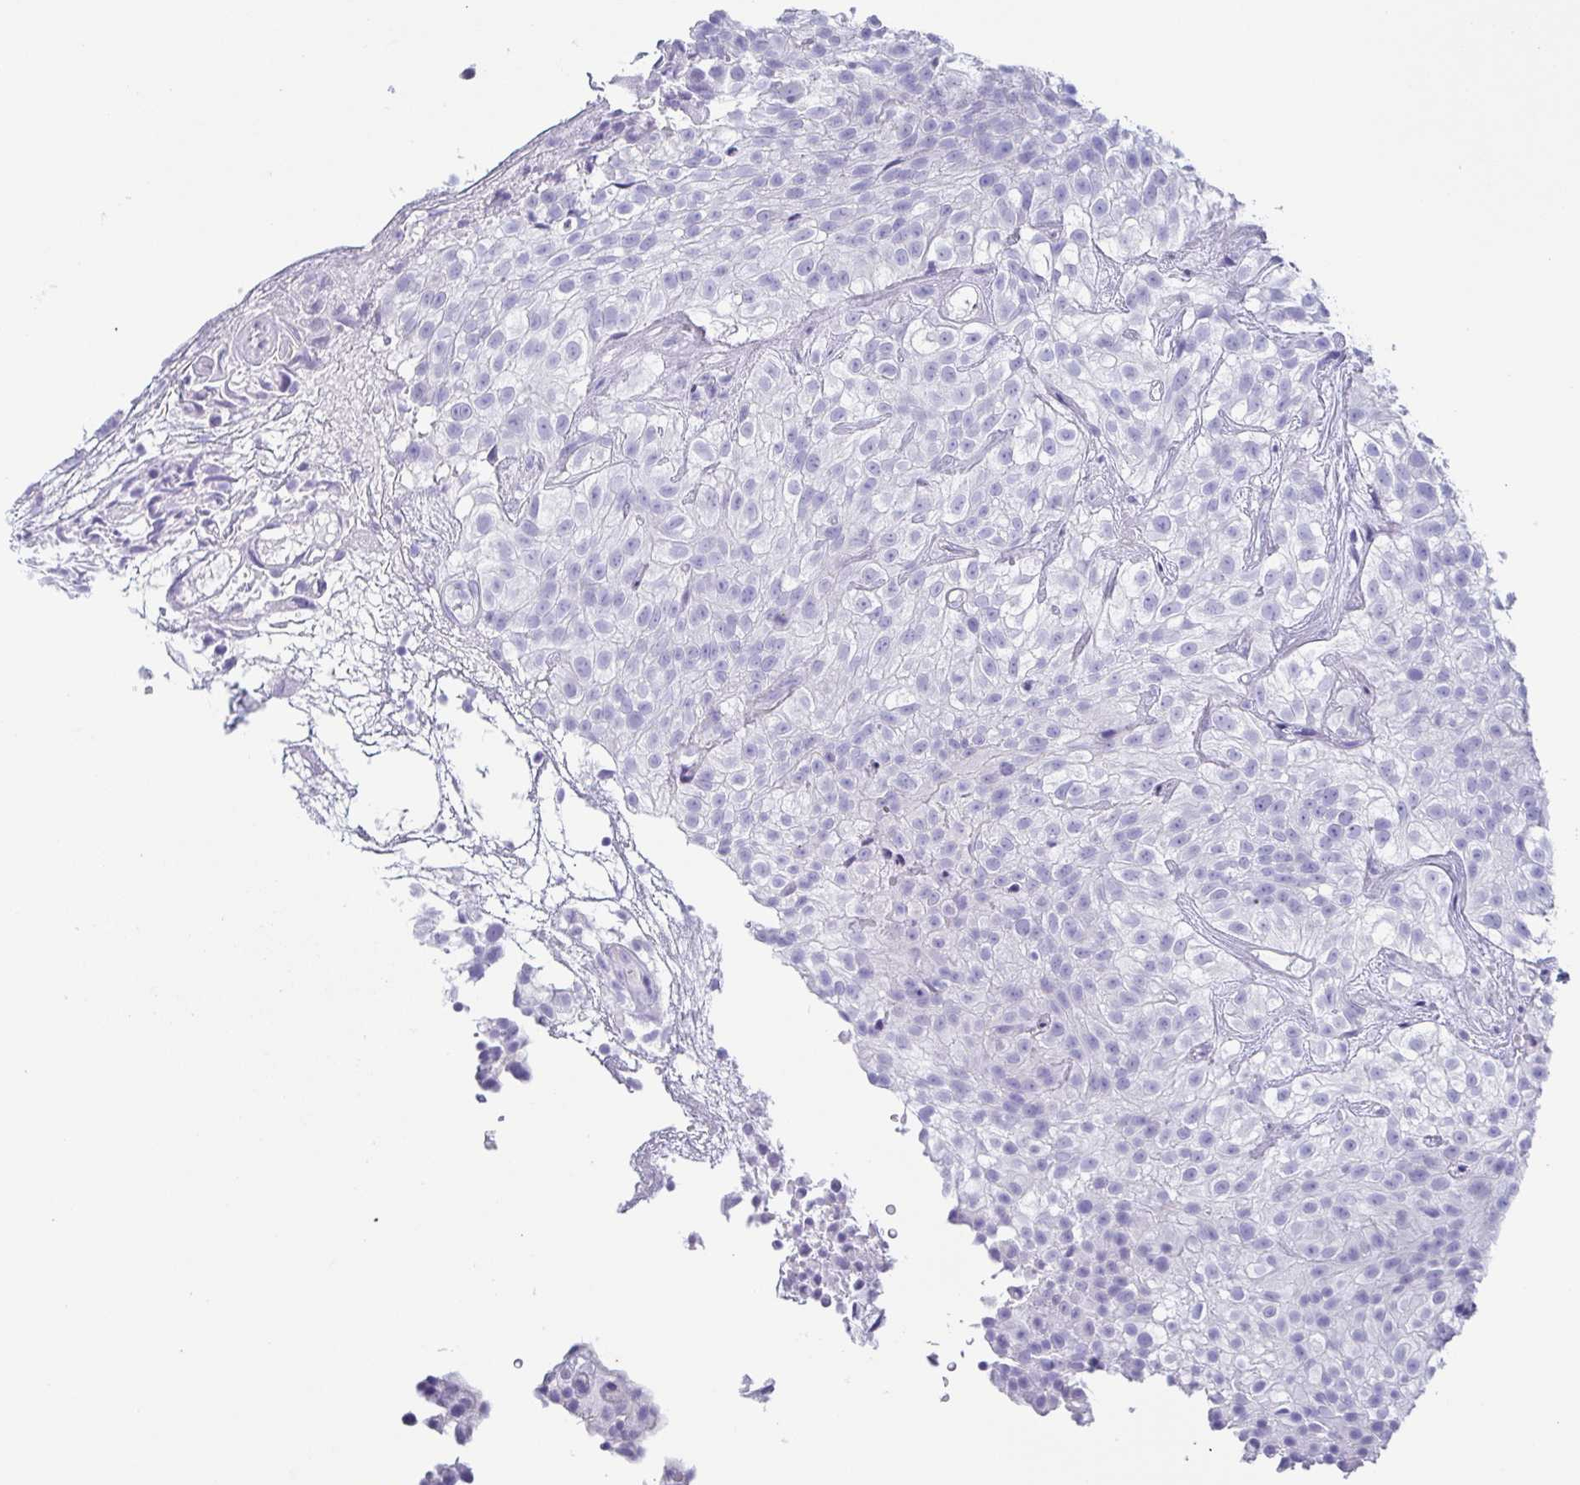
{"staining": {"intensity": "negative", "quantity": "none", "location": "none"}, "tissue": "urothelial cancer", "cell_type": "Tumor cells", "image_type": "cancer", "snomed": [{"axis": "morphology", "description": "Urothelial carcinoma, High grade"}, {"axis": "topography", "description": "Urinary bladder"}], "caption": "DAB immunohistochemical staining of high-grade urothelial carcinoma displays no significant expression in tumor cells. (Stains: DAB IHC with hematoxylin counter stain, Microscopy: brightfield microscopy at high magnification).", "gene": "PRR4", "patient": {"sex": "male", "age": 56}}